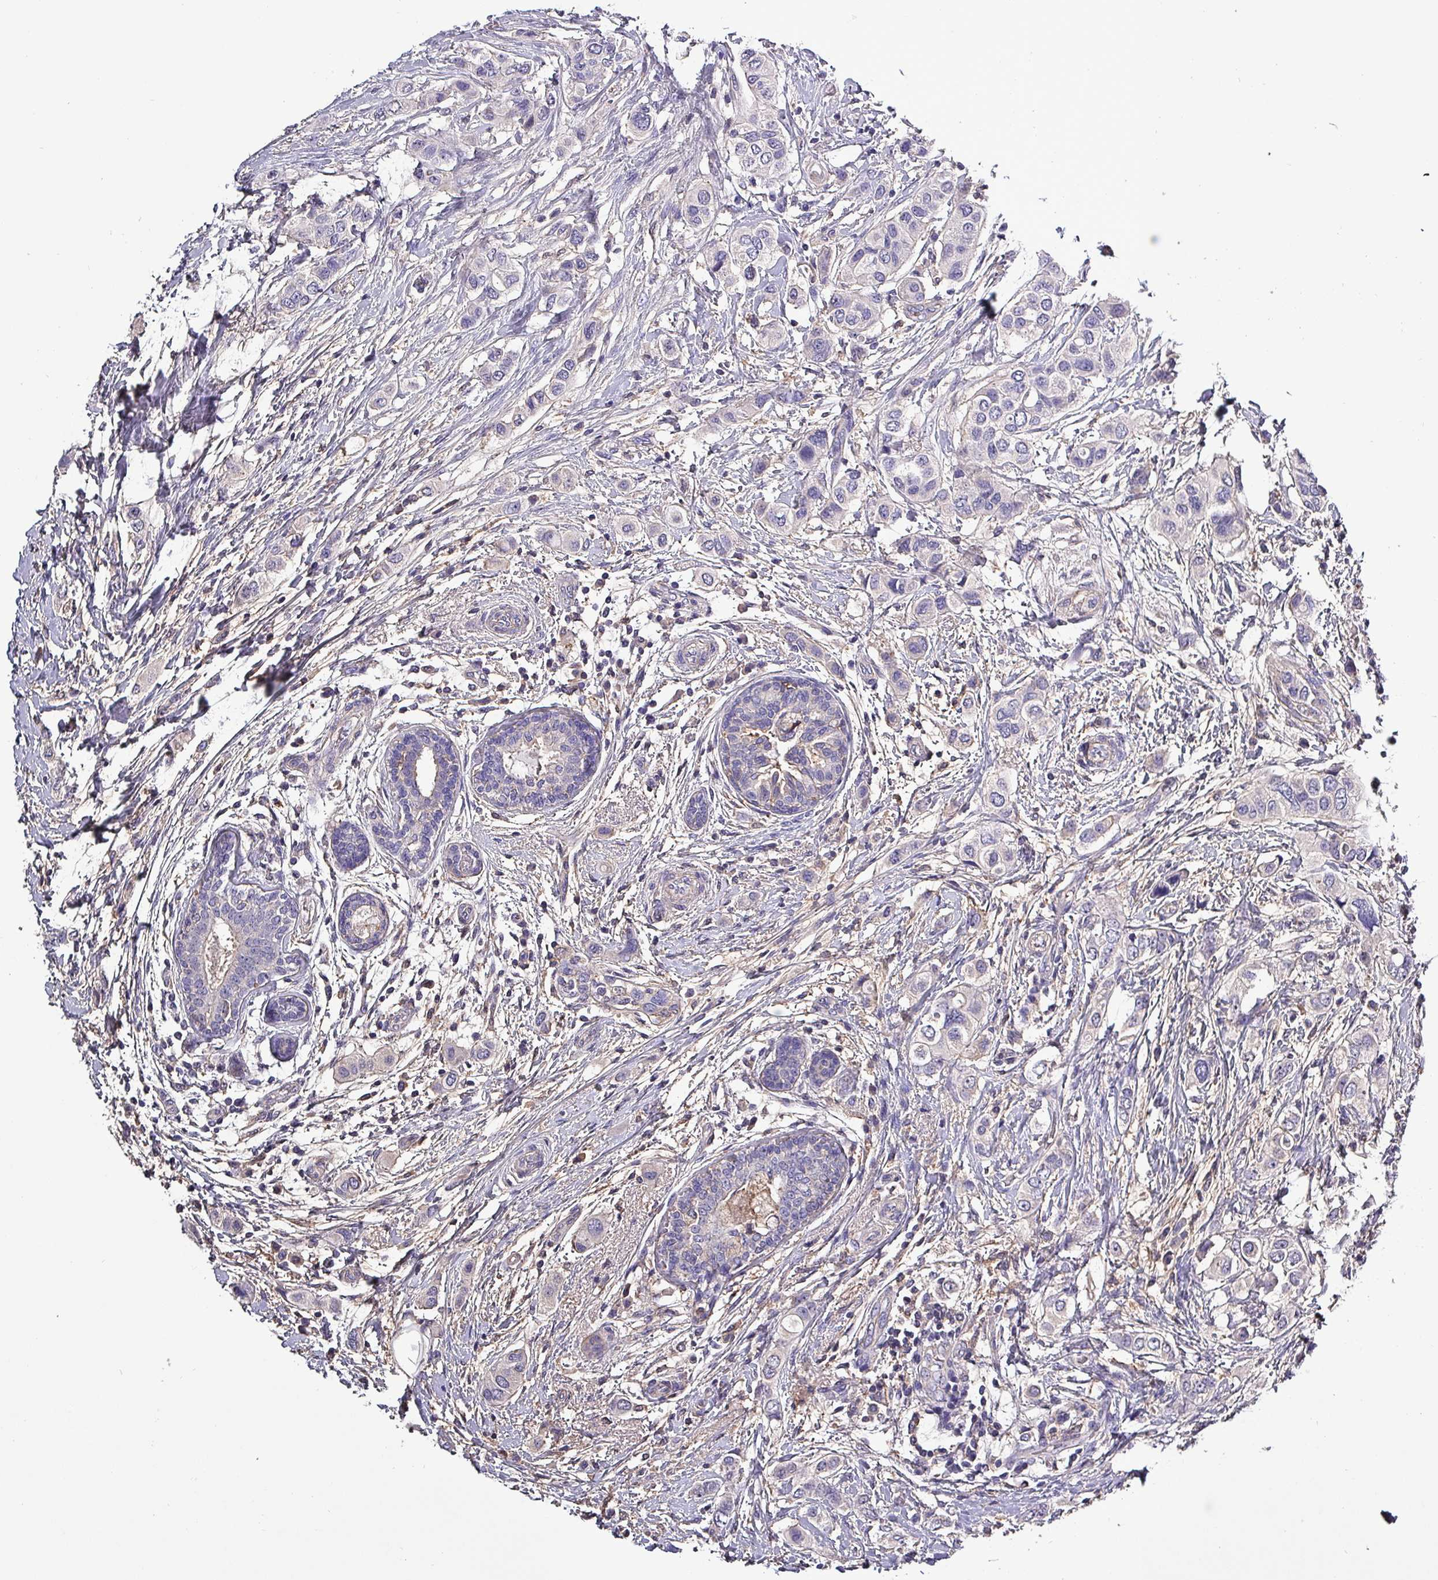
{"staining": {"intensity": "negative", "quantity": "none", "location": "none"}, "tissue": "breast cancer", "cell_type": "Tumor cells", "image_type": "cancer", "snomed": [{"axis": "morphology", "description": "Lobular carcinoma"}, {"axis": "topography", "description": "Breast"}], "caption": "Tumor cells show no significant protein positivity in breast cancer. (DAB immunohistochemistry with hematoxylin counter stain).", "gene": "HTRA4", "patient": {"sex": "female", "age": 51}}